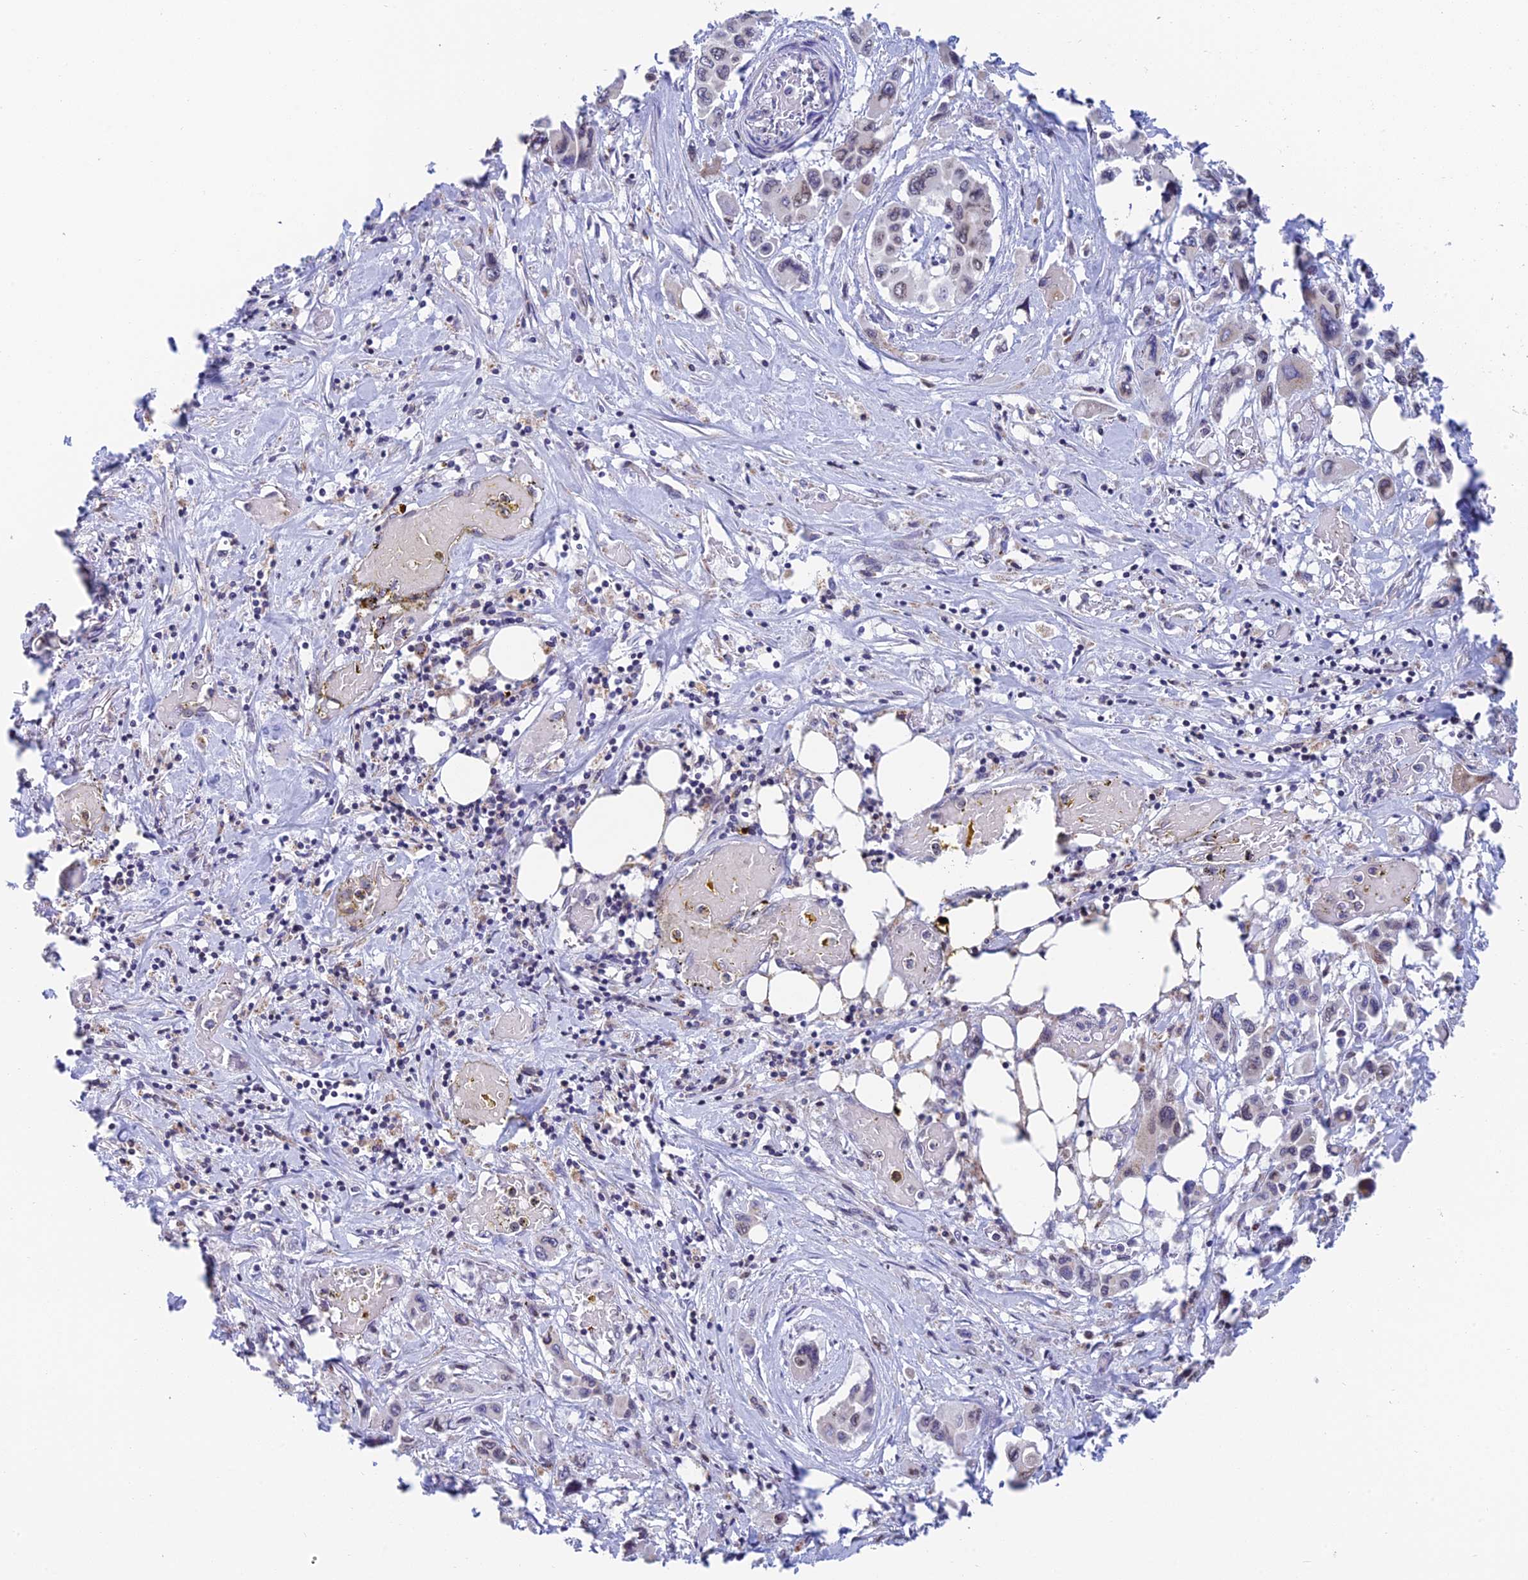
{"staining": {"intensity": "negative", "quantity": "none", "location": "none"}, "tissue": "pancreatic cancer", "cell_type": "Tumor cells", "image_type": "cancer", "snomed": [{"axis": "morphology", "description": "Adenocarcinoma, NOS"}, {"axis": "topography", "description": "Pancreas"}], "caption": "IHC photomicrograph of adenocarcinoma (pancreatic) stained for a protein (brown), which reveals no staining in tumor cells.", "gene": "REXO5", "patient": {"sex": "male", "age": 92}}